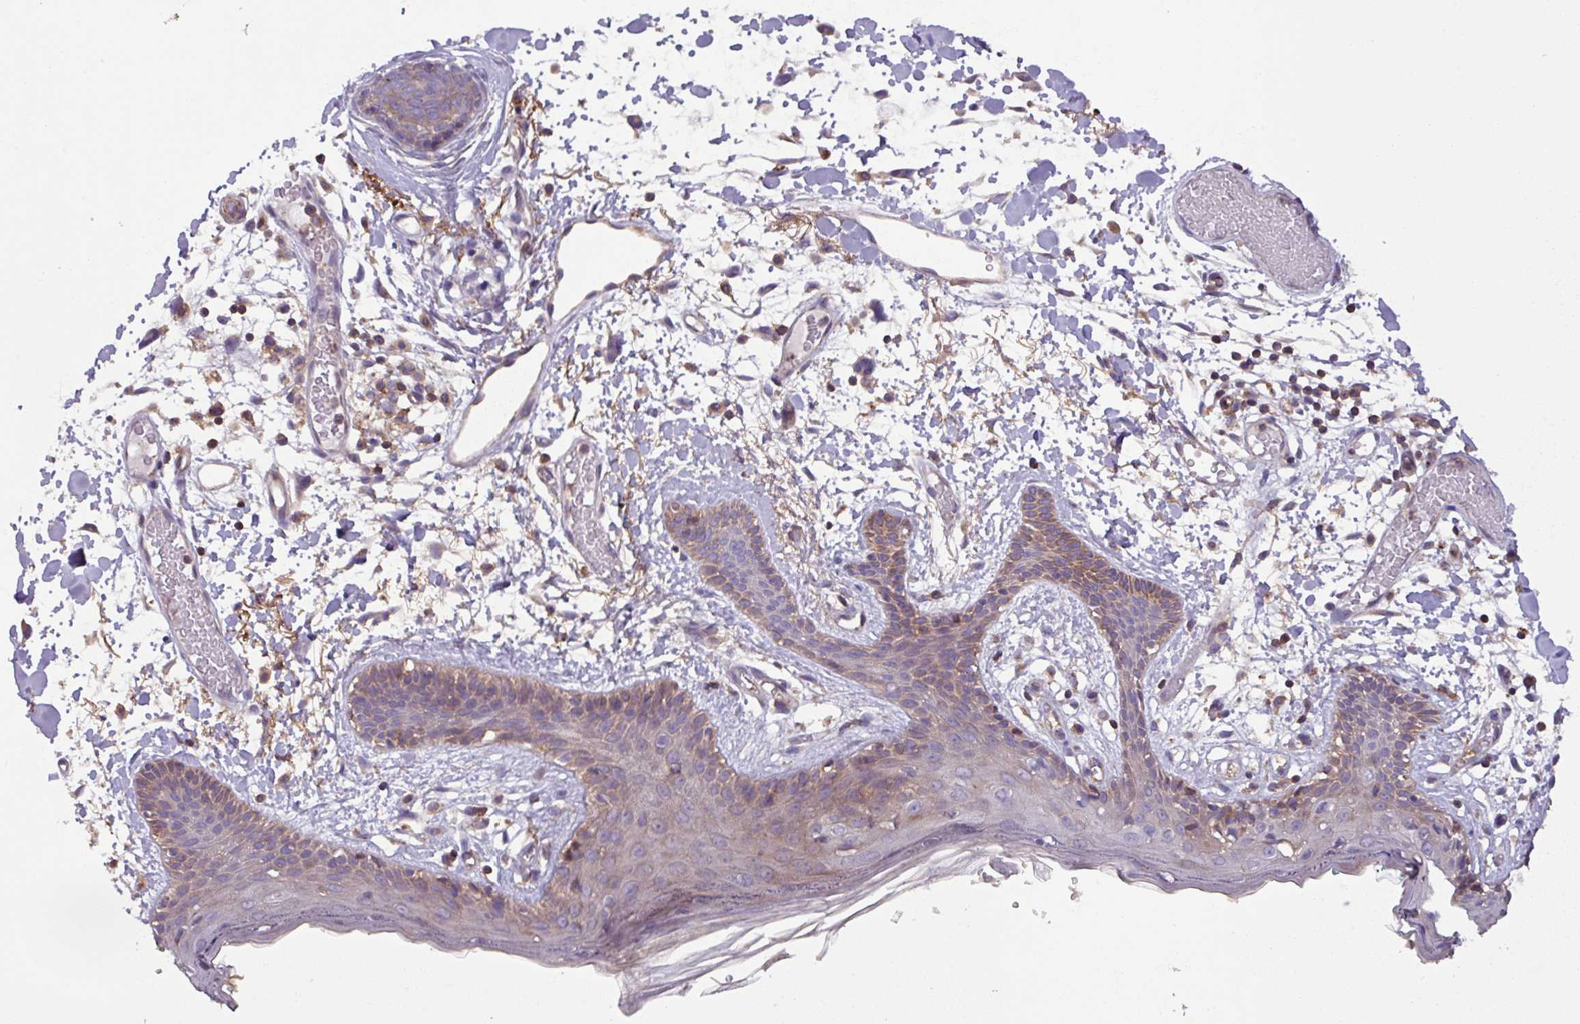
{"staining": {"intensity": "moderate", "quantity": "<25%", "location": "cytoplasmic/membranous"}, "tissue": "skin", "cell_type": "Fibroblasts", "image_type": "normal", "snomed": [{"axis": "morphology", "description": "Normal tissue, NOS"}, {"axis": "topography", "description": "Skin"}], "caption": "Immunohistochemical staining of benign human skin displays <25% levels of moderate cytoplasmic/membranous protein staining in approximately <25% of fibroblasts. (DAB IHC, brown staining for protein, blue staining for nuclei).", "gene": "PLEKHD1", "patient": {"sex": "male", "age": 79}}